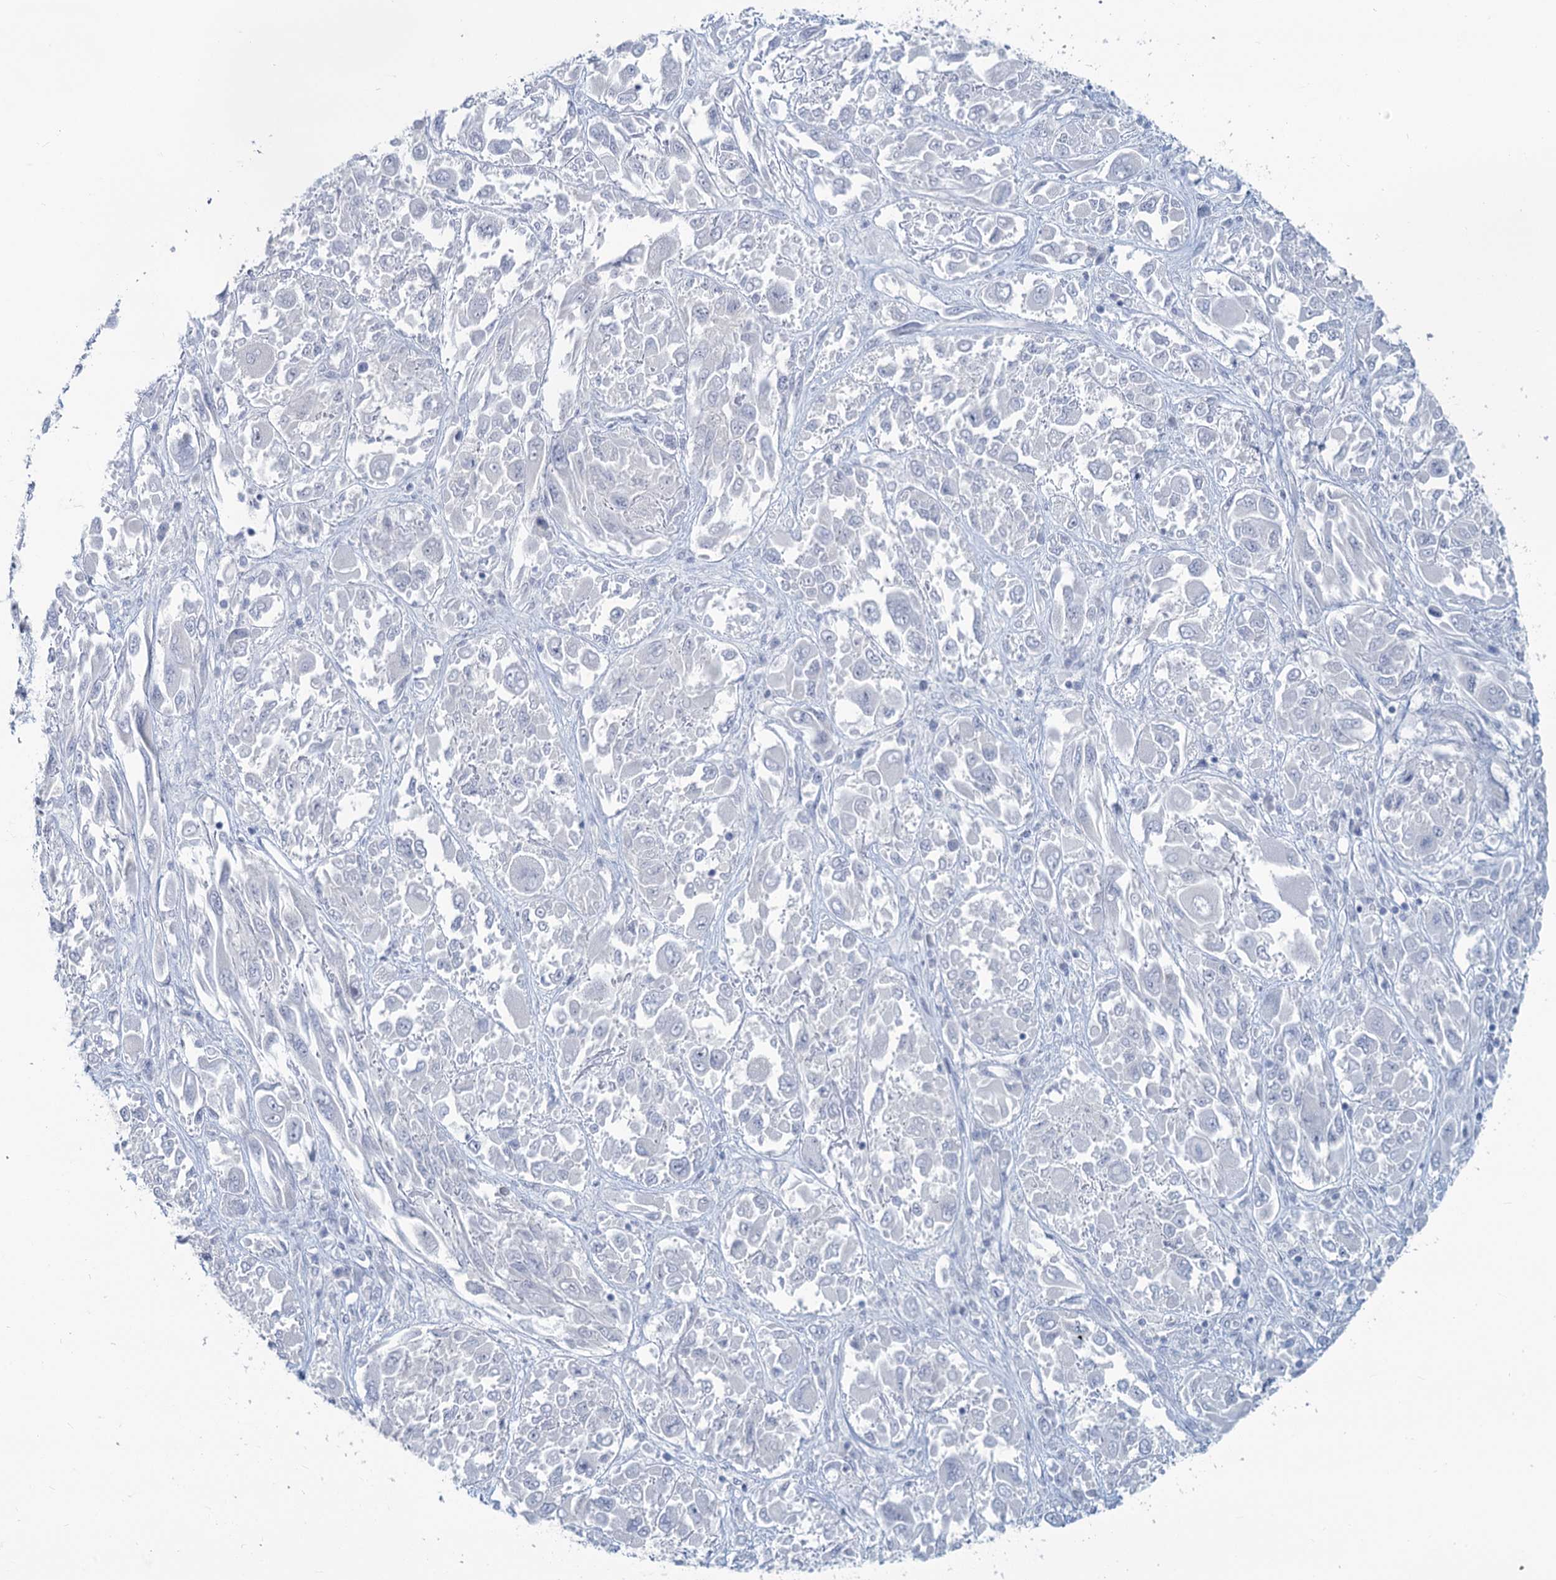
{"staining": {"intensity": "negative", "quantity": "none", "location": "none"}, "tissue": "melanoma", "cell_type": "Tumor cells", "image_type": "cancer", "snomed": [{"axis": "morphology", "description": "Malignant melanoma, NOS"}, {"axis": "topography", "description": "Skin"}], "caption": "A histopathology image of melanoma stained for a protein shows no brown staining in tumor cells.", "gene": "CHGA", "patient": {"sex": "female", "age": 91}}